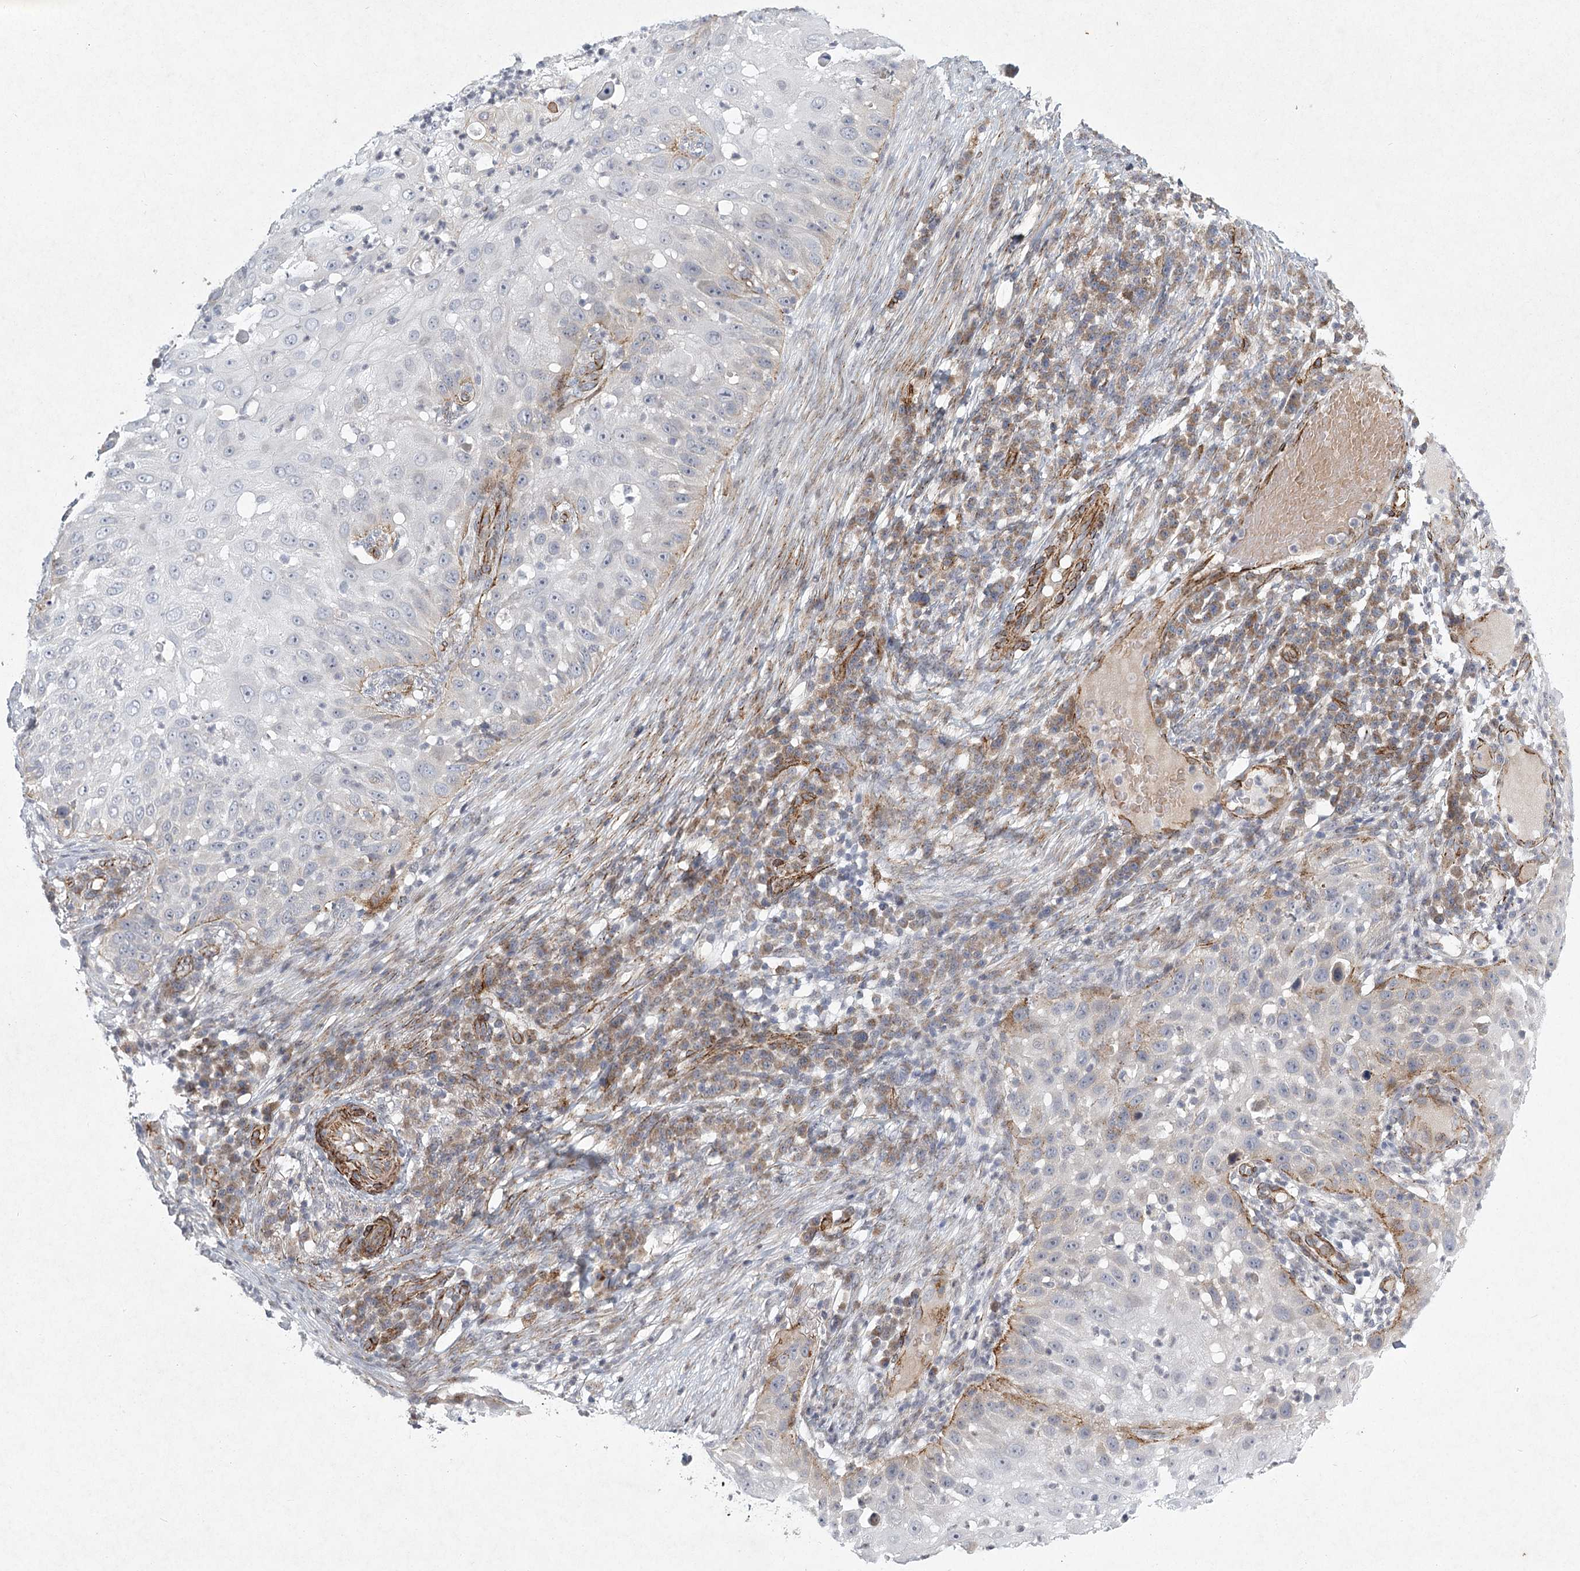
{"staining": {"intensity": "moderate", "quantity": "<25%", "location": "cytoplasmic/membranous"}, "tissue": "skin cancer", "cell_type": "Tumor cells", "image_type": "cancer", "snomed": [{"axis": "morphology", "description": "Squamous cell carcinoma, NOS"}, {"axis": "topography", "description": "Skin"}], "caption": "The immunohistochemical stain shows moderate cytoplasmic/membranous expression in tumor cells of skin cancer (squamous cell carcinoma) tissue.", "gene": "MEPE", "patient": {"sex": "female", "age": 44}}